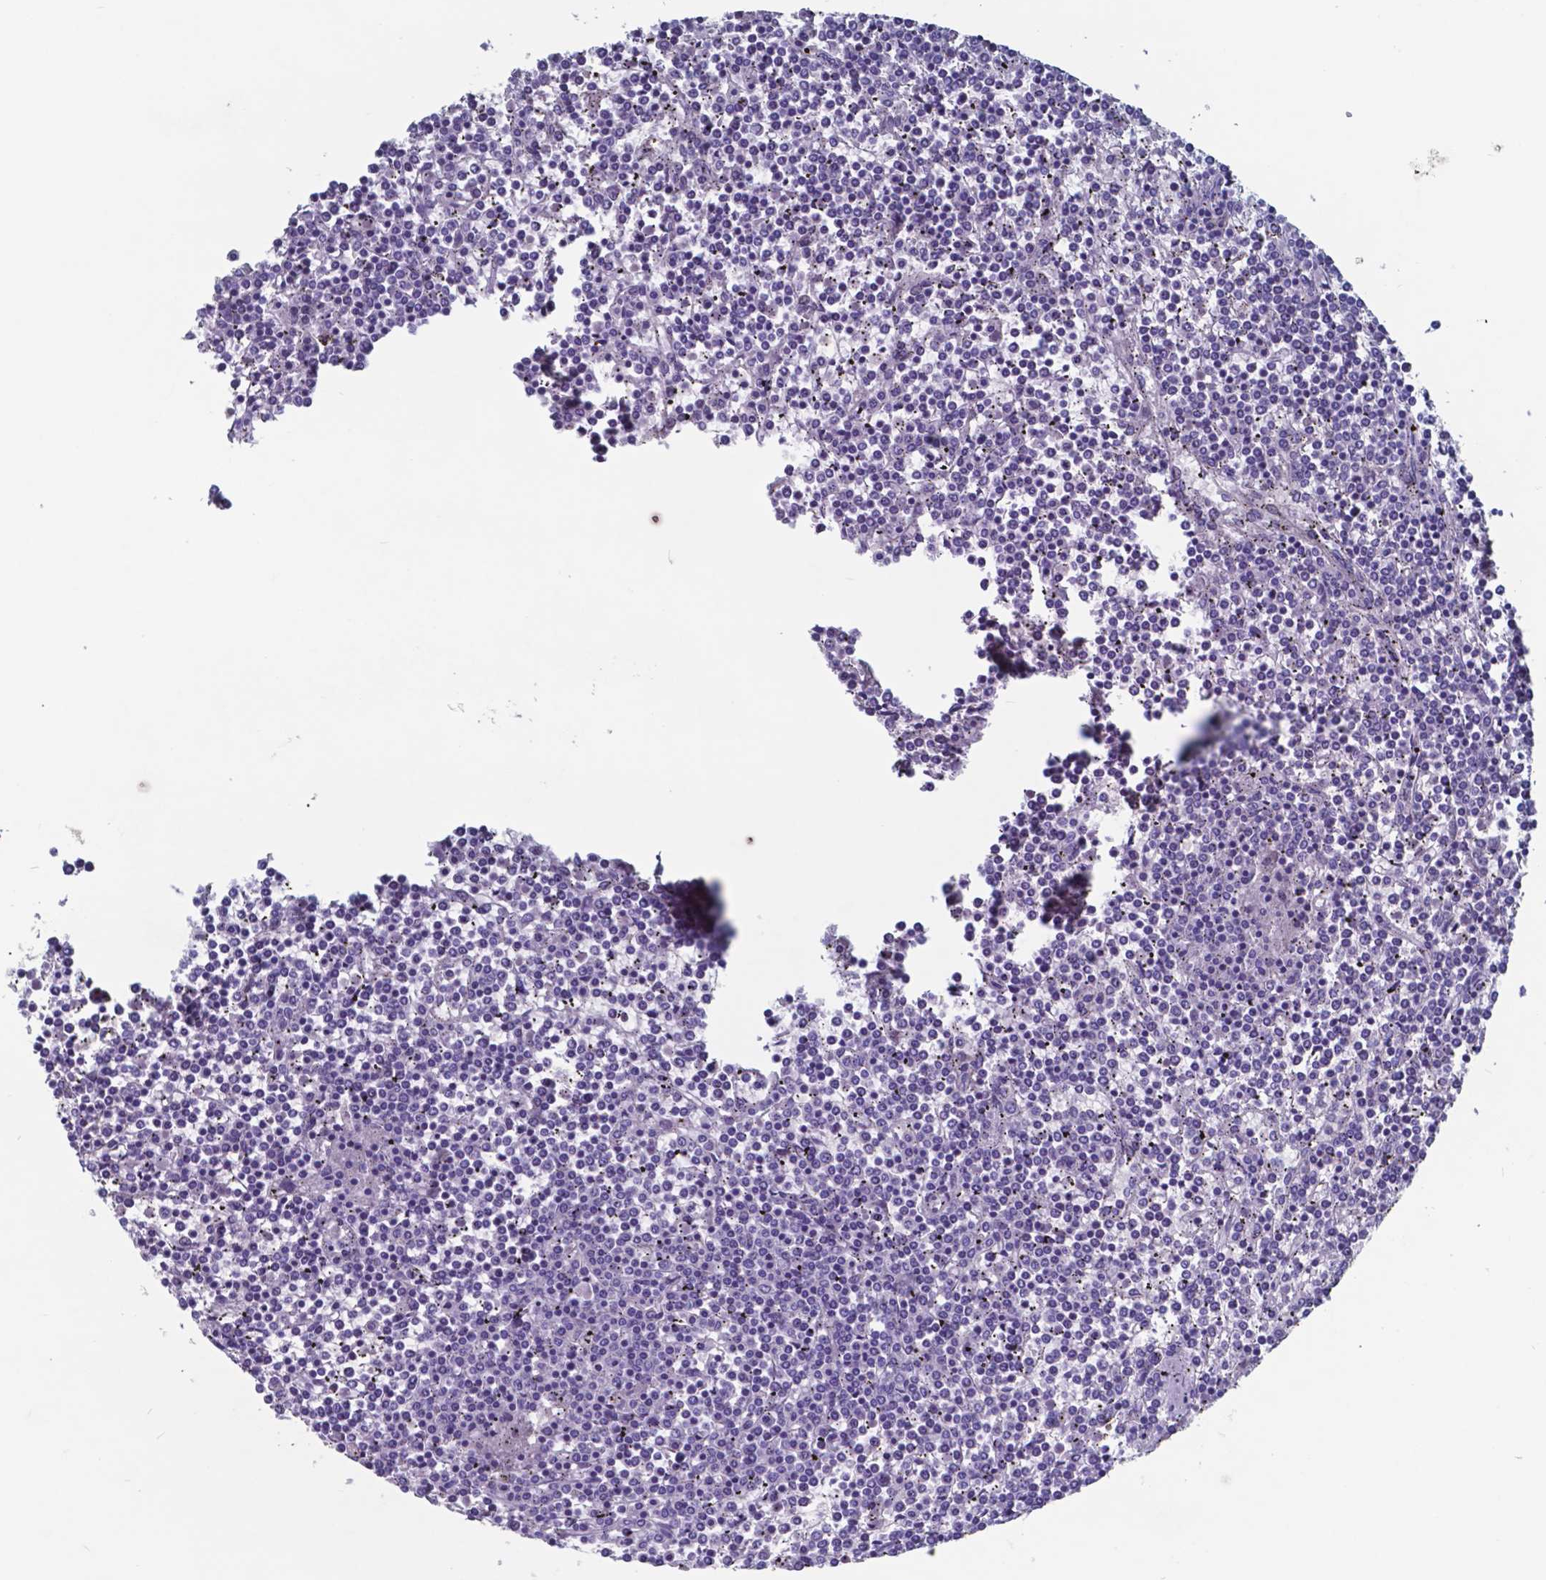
{"staining": {"intensity": "negative", "quantity": "none", "location": "none"}, "tissue": "lymphoma", "cell_type": "Tumor cells", "image_type": "cancer", "snomed": [{"axis": "morphology", "description": "Malignant lymphoma, non-Hodgkin's type, Low grade"}, {"axis": "topography", "description": "Spleen"}], "caption": "Protein analysis of lymphoma exhibits no significant expression in tumor cells. (DAB immunohistochemistry (IHC) with hematoxylin counter stain).", "gene": "TTR", "patient": {"sex": "female", "age": 19}}